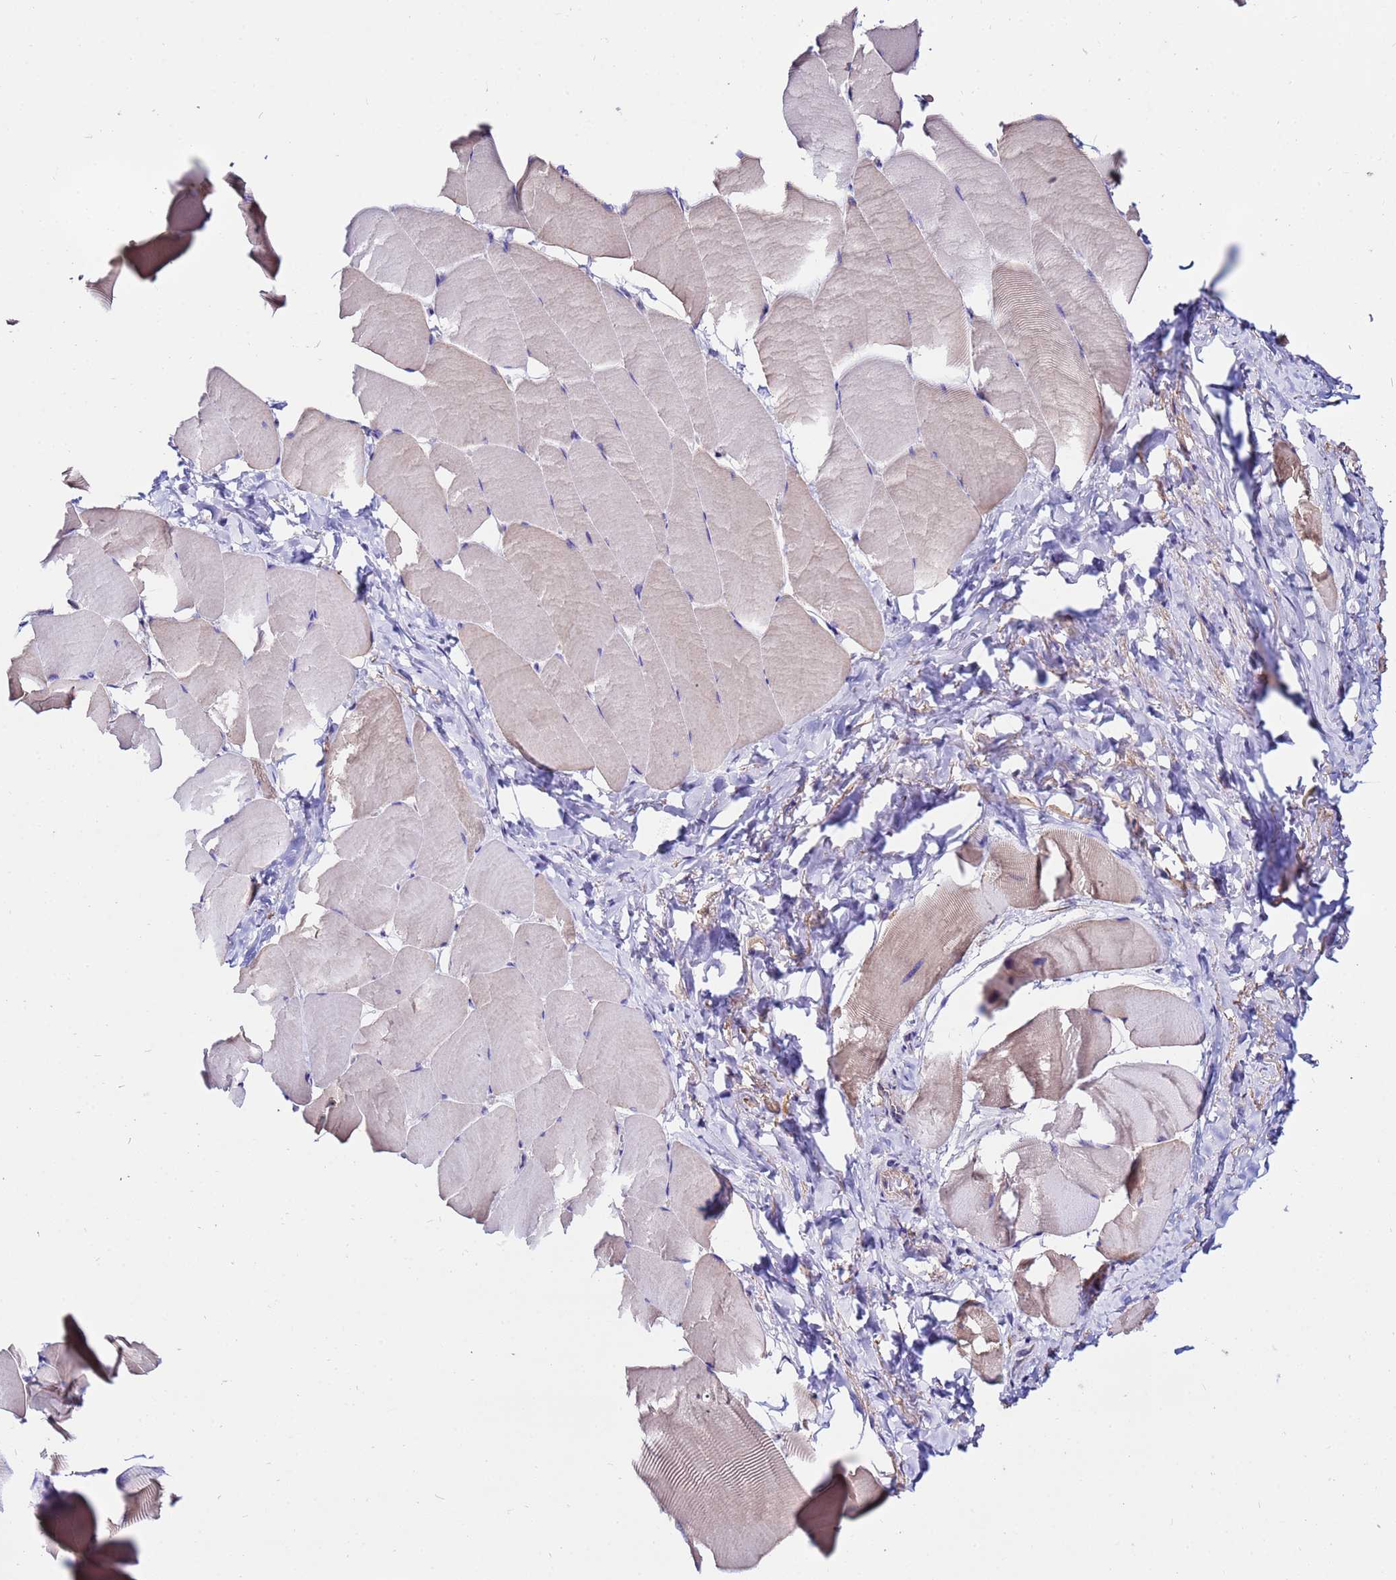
{"staining": {"intensity": "weak", "quantity": "<25%", "location": "cytoplasmic/membranous"}, "tissue": "skeletal muscle", "cell_type": "Myocytes", "image_type": "normal", "snomed": [{"axis": "morphology", "description": "Normal tissue, NOS"}, {"axis": "topography", "description": "Skeletal muscle"}], "caption": "Immunohistochemistry micrograph of unremarkable skeletal muscle: human skeletal muscle stained with DAB demonstrates no significant protein positivity in myocytes.", "gene": "GET3", "patient": {"sex": "male", "age": 25}}